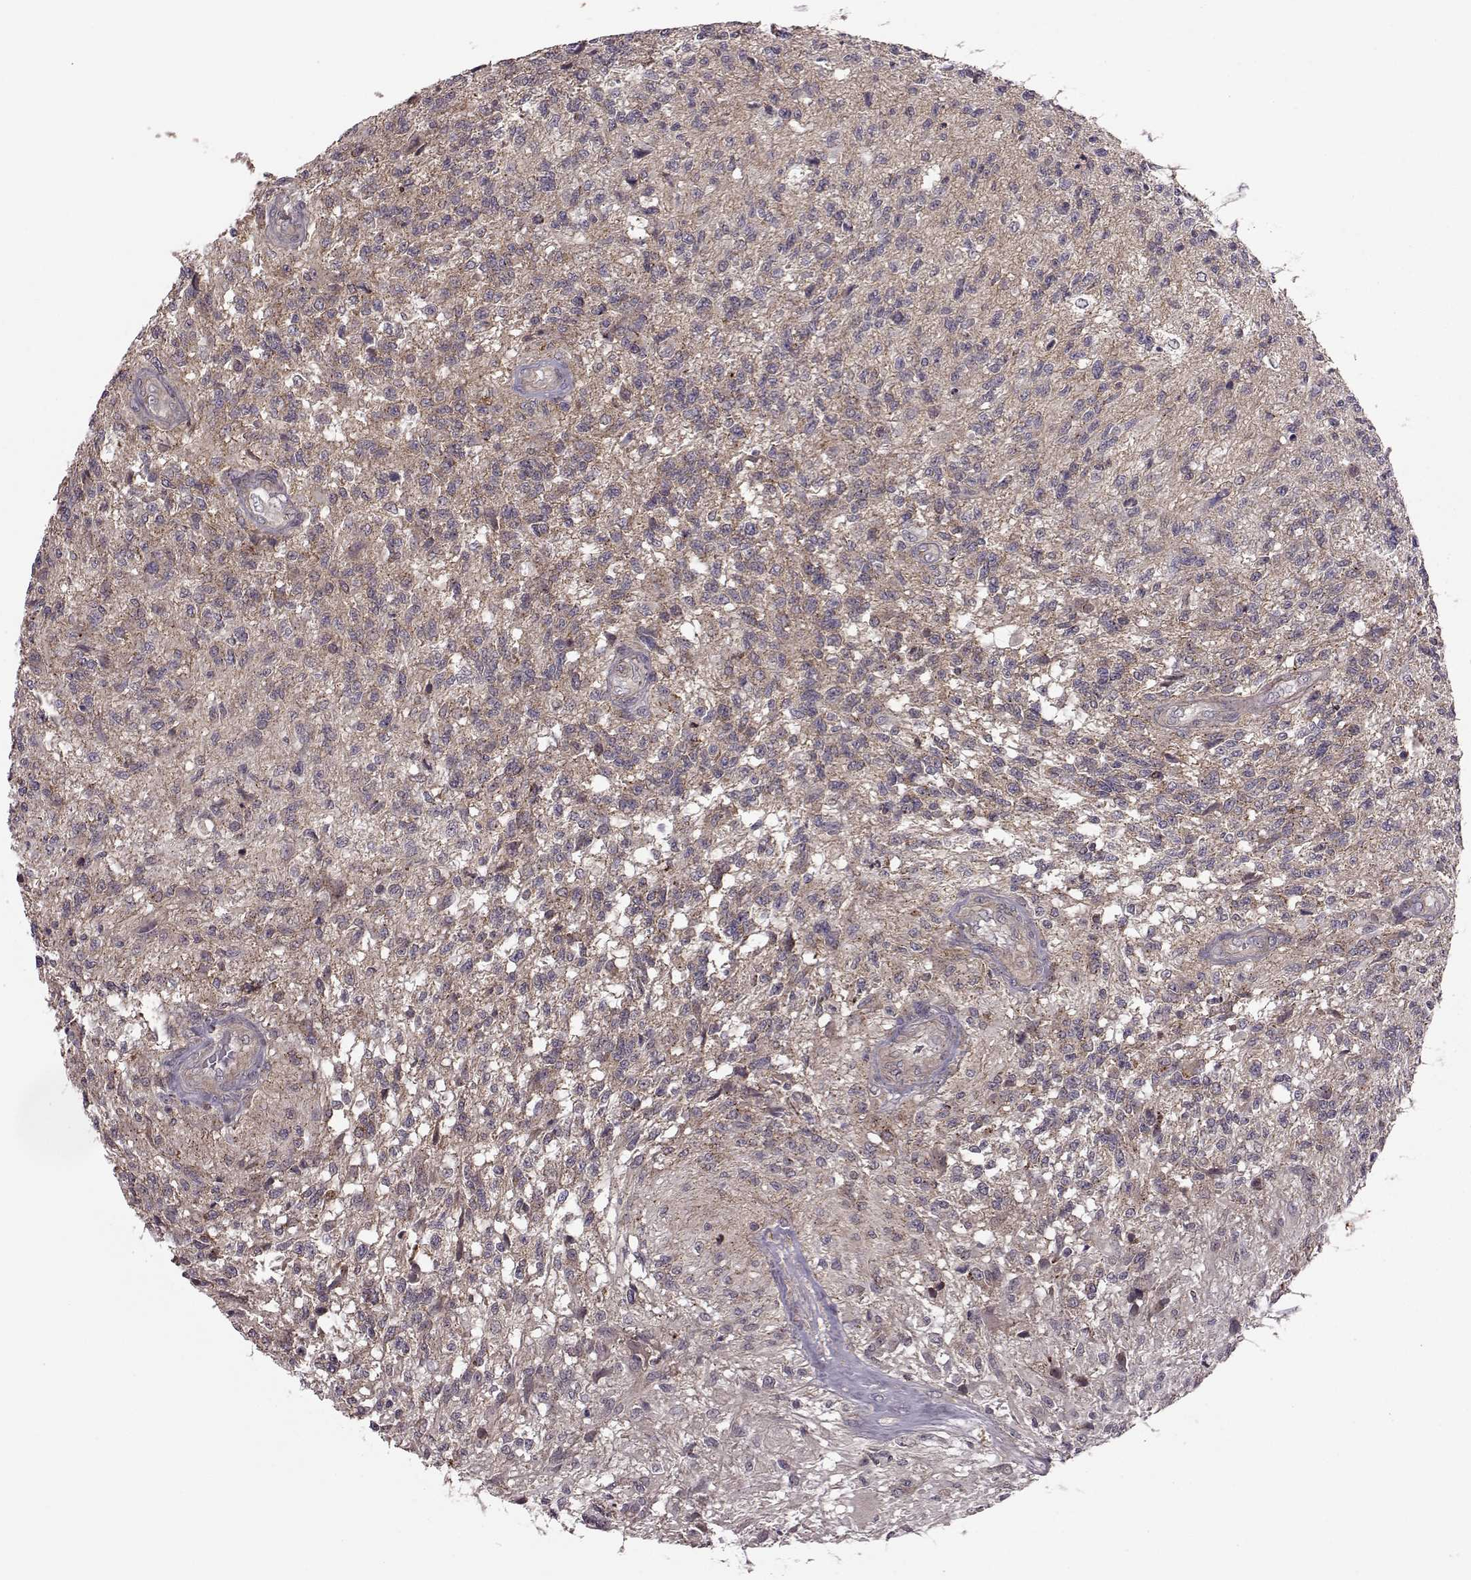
{"staining": {"intensity": "negative", "quantity": "none", "location": "none"}, "tissue": "glioma", "cell_type": "Tumor cells", "image_type": "cancer", "snomed": [{"axis": "morphology", "description": "Glioma, malignant, High grade"}, {"axis": "topography", "description": "Brain"}], "caption": "This is a histopathology image of immunohistochemistry staining of high-grade glioma (malignant), which shows no positivity in tumor cells.", "gene": "FNIP2", "patient": {"sex": "male", "age": 56}}